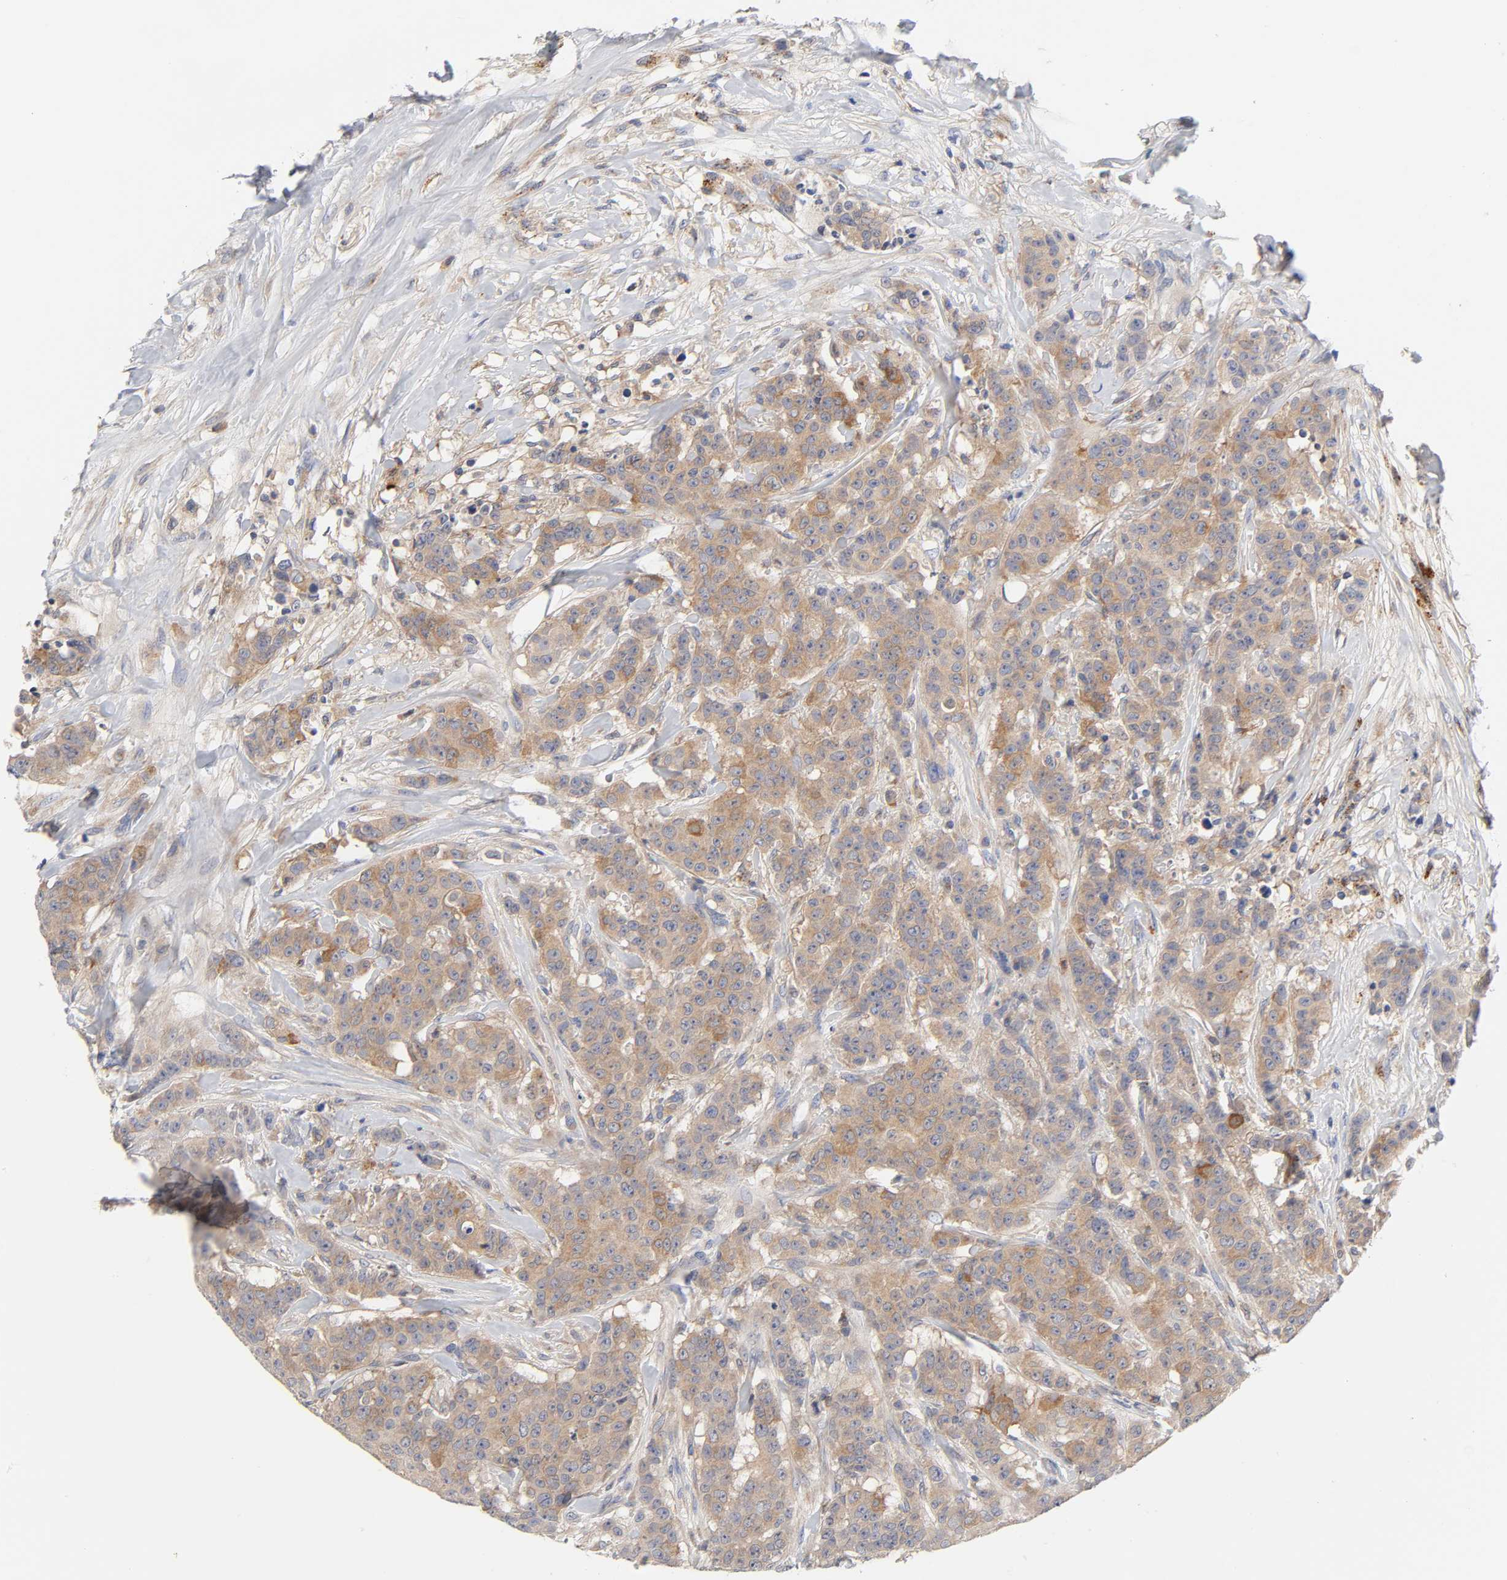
{"staining": {"intensity": "weak", "quantity": ">75%", "location": "cytoplasmic/membranous"}, "tissue": "breast cancer", "cell_type": "Tumor cells", "image_type": "cancer", "snomed": [{"axis": "morphology", "description": "Duct carcinoma"}, {"axis": "topography", "description": "Breast"}], "caption": "A photomicrograph of human breast cancer (infiltrating ductal carcinoma) stained for a protein displays weak cytoplasmic/membranous brown staining in tumor cells.", "gene": "C17orf75", "patient": {"sex": "female", "age": 40}}